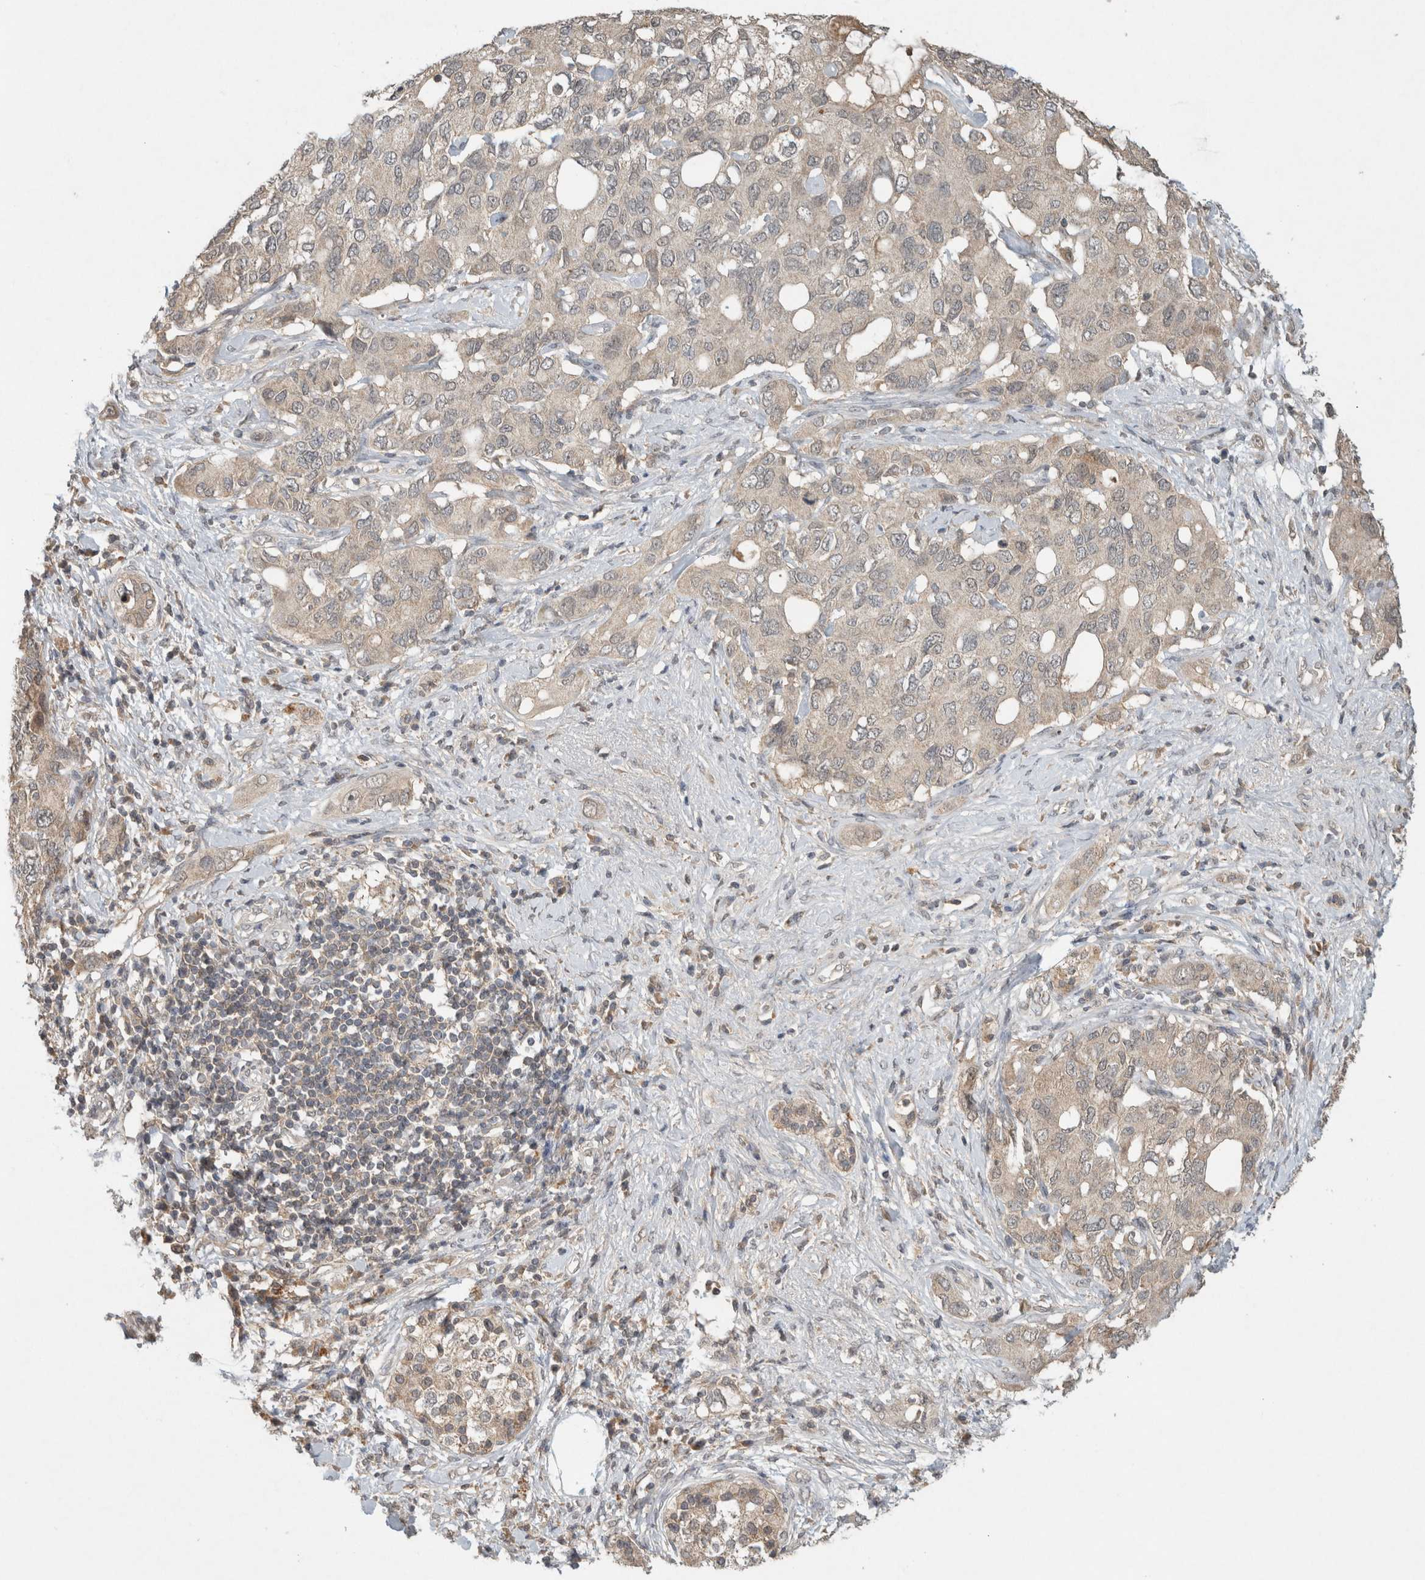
{"staining": {"intensity": "weak", "quantity": "25%-75%", "location": "cytoplasmic/membranous"}, "tissue": "pancreatic cancer", "cell_type": "Tumor cells", "image_type": "cancer", "snomed": [{"axis": "morphology", "description": "Adenocarcinoma, NOS"}, {"axis": "topography", "description": "Pancreas"}], "caption": "Pancreatic adenocarcinoma tissue exhibits weak cytoplasmic/membranous expression in about 25%-75% of tumor cells", "gene": "LOXL2", "patient": {"sex": "female", "age": 56}}